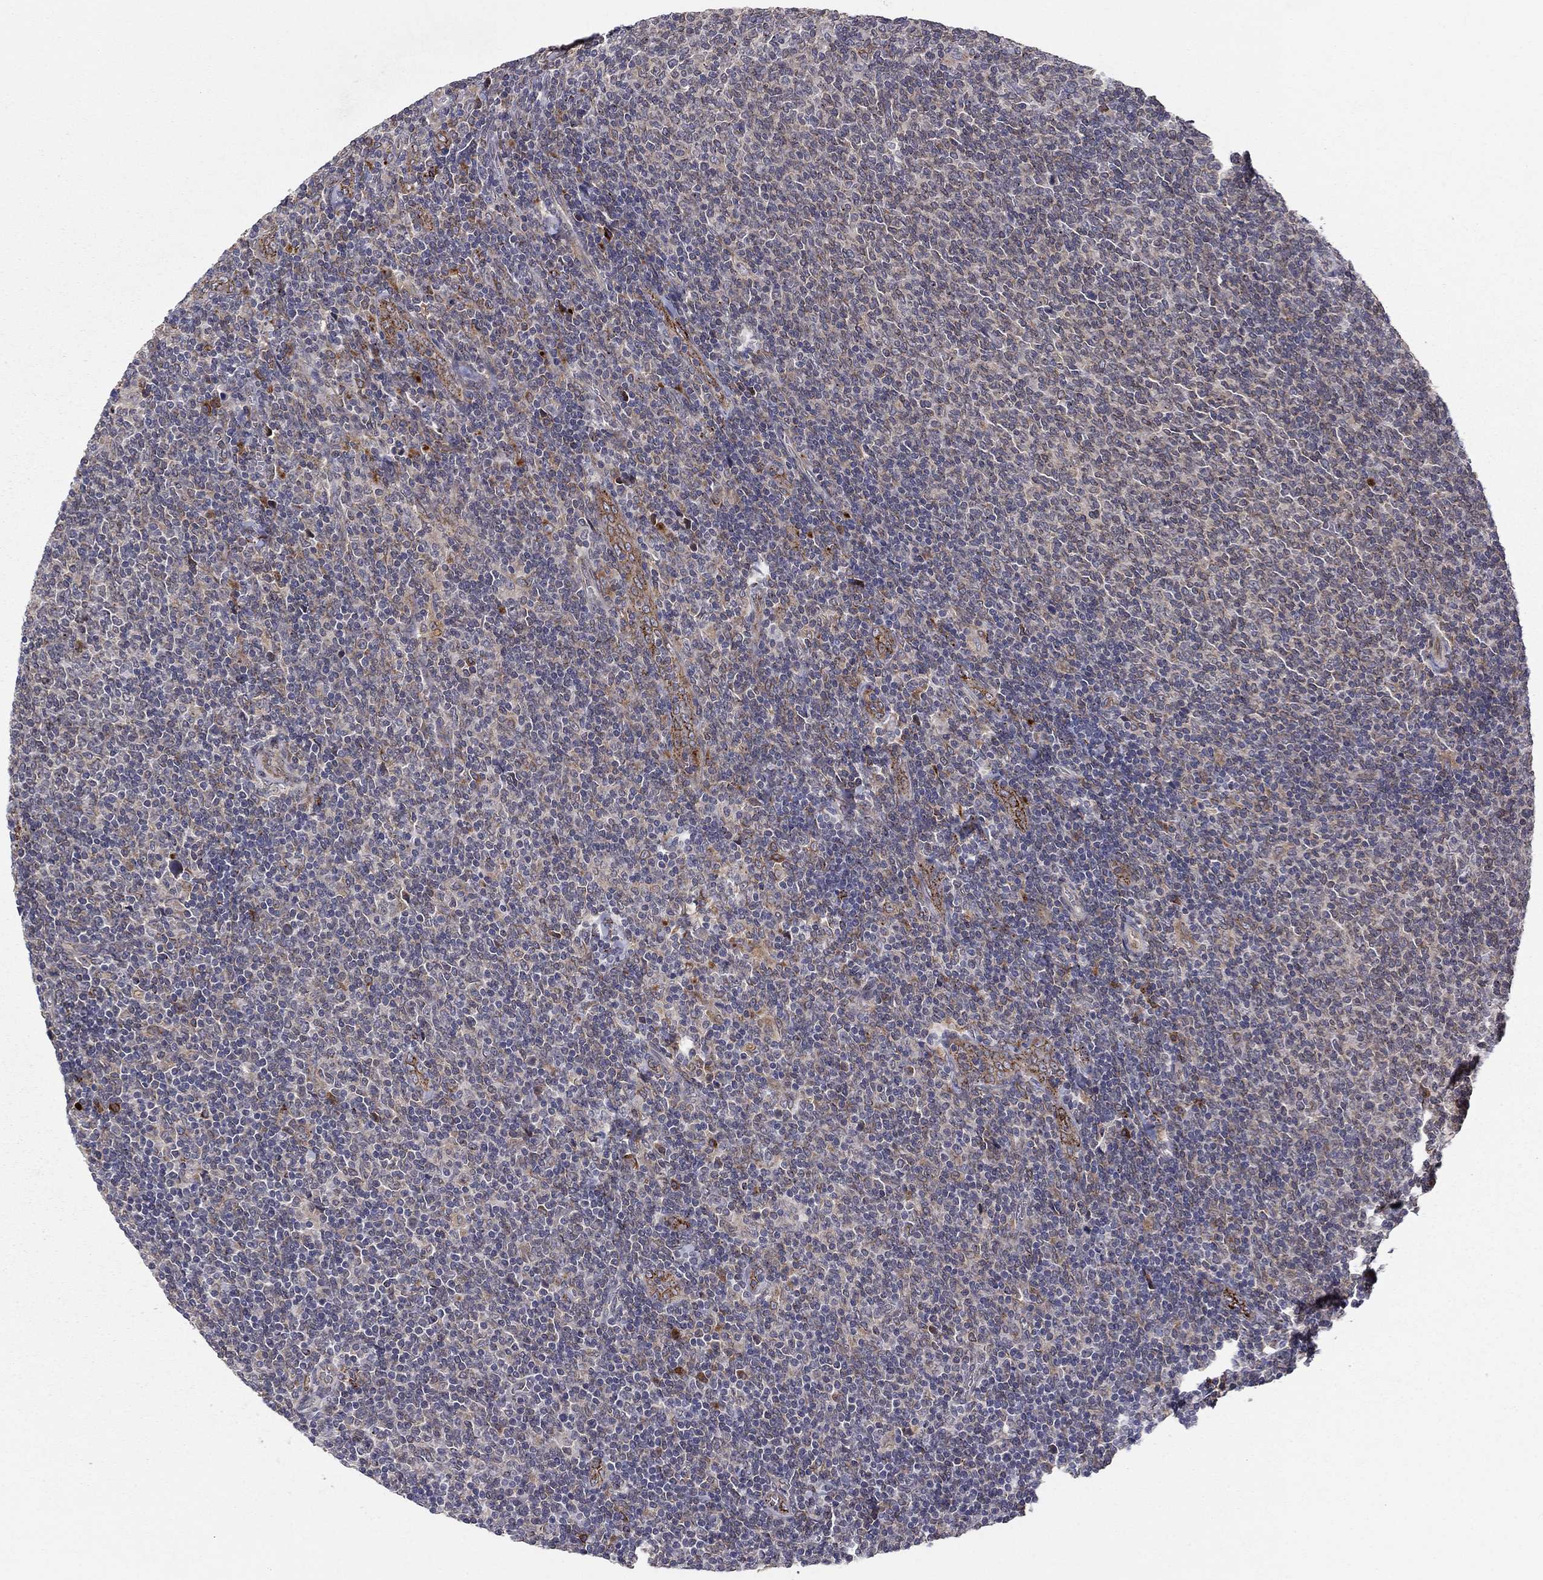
{"staining": {"intensity": "negative", "quantity": "none", "location": "none"}, "tissue": "lymphoma", "cell_type": "Tumor cells", "image_type": "cancer", "snomed": [{"axis": "morphology", "description": "Malignant lymphoma, non-Hodgkin's type, Low grade"}, {"axis": "topography", "description": "Lymph node"}], "caption": "Low-grade malignant lymphoma, non-Hodgkin's type stained for a protein using immunohistochemistry (IHC) exhibits no positivity tumor cells.", "gene": "YIF1A", "patient": {"sex": "male", "age": 52}}